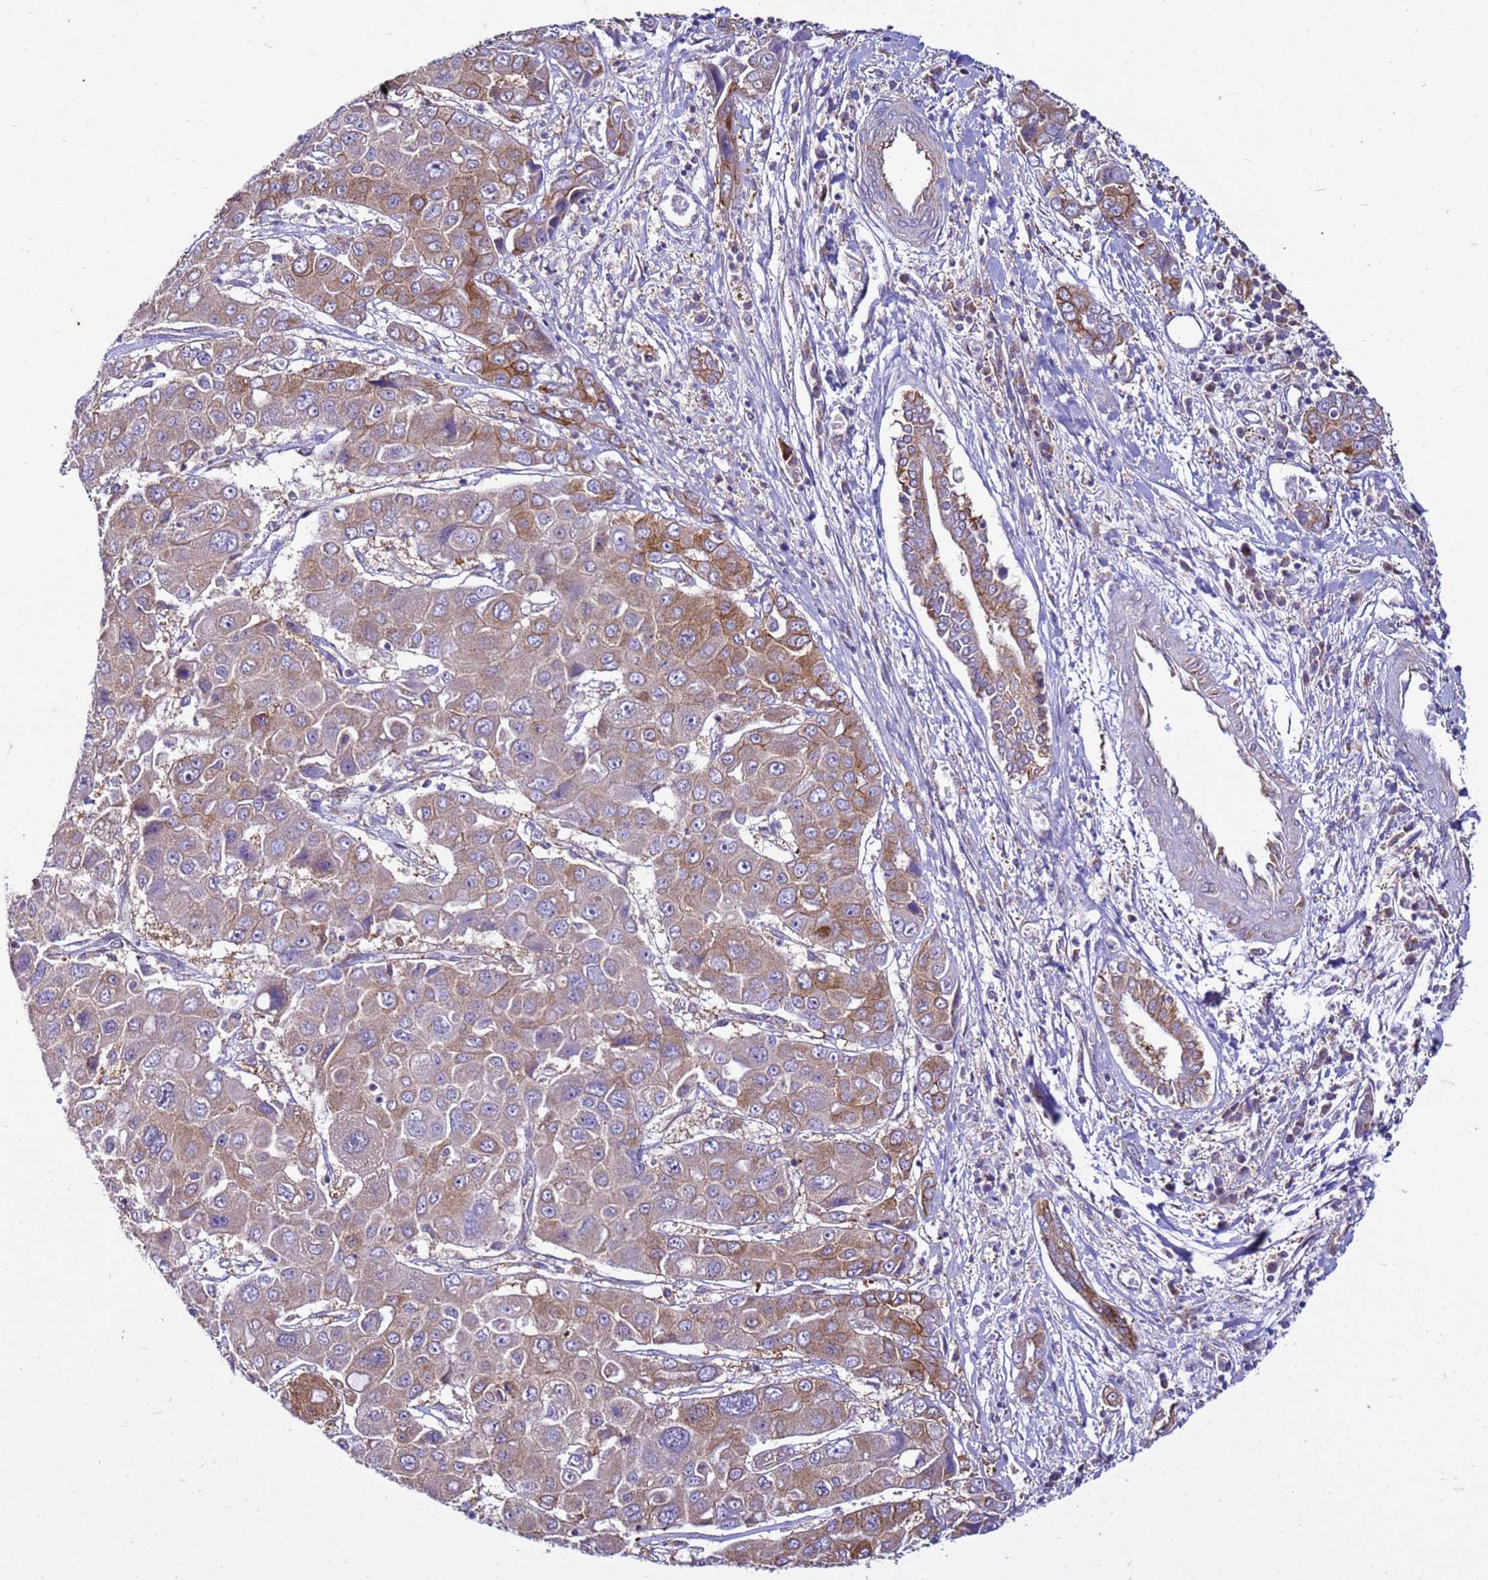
{"staining": {"intensity": "moderate", "quantity": "25%-75%", "location": "cytoplasmic/membranous"}, "tissue": "liver cancer", "cell_type": "Tumor cells", "image_type": "cancer", "snomed": [{"axis": "morphology", "description": "Cholangiocarcinoma"}, {"axis": "topography", "description": "Liver"}], "caption": "Cholangiocarcinoma (liver) was stained to show a protein in brown. There is medium levels of moderate cytoplasmic/membranous positivity in about 25%-75% of tumor cells.", "gene": "PKD1", "patient": {"sex": "male", "age": 67}}